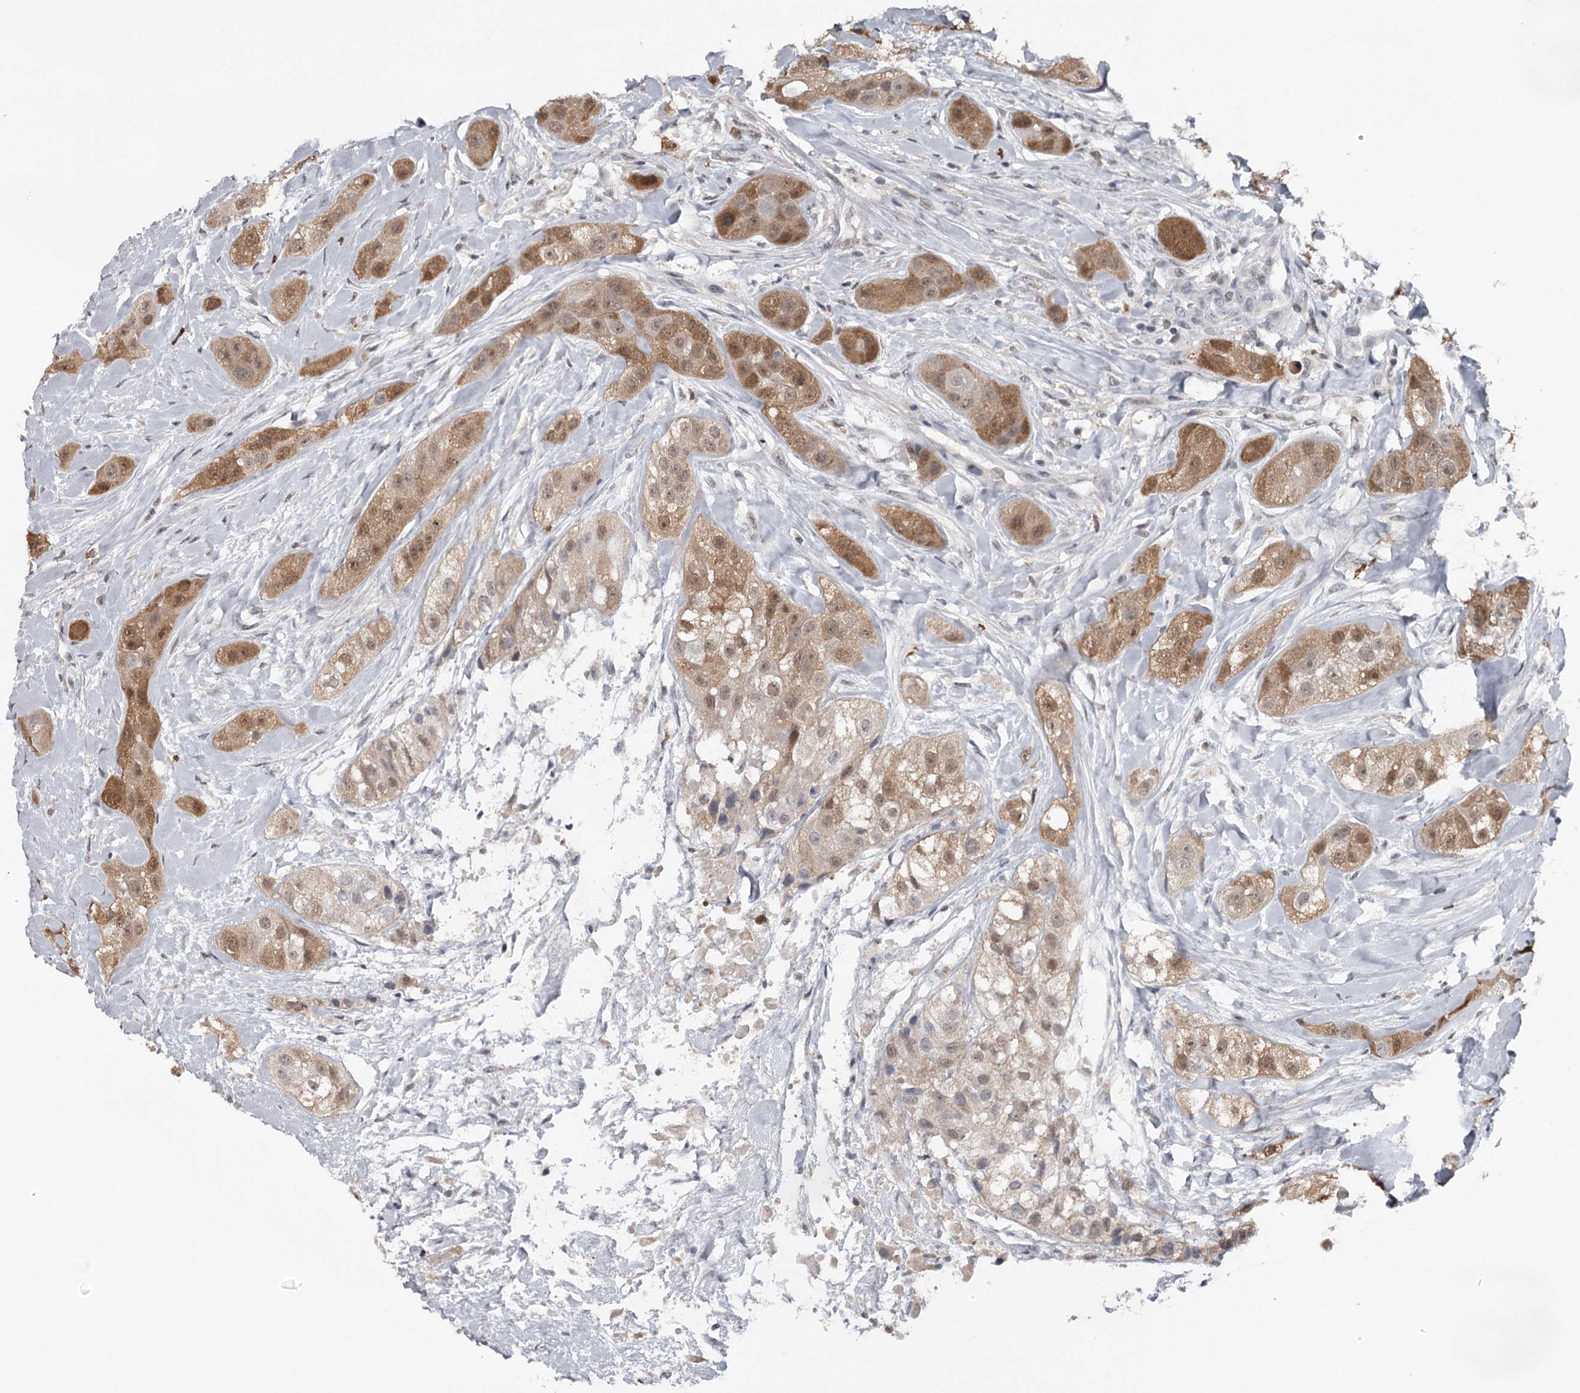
{"staining": {"intensity": "moderate", "quantity": ">75%", "location": "cytoplasmic/membranous,nuclear"}, "tissue": "head and neck cancer", "cell_type": "Tumor cells", "image_type": "cancer", "snomed": [{"axis": "morphology", "description": "Normal tissue, NOS"}, {"axis": "morphology", "description": "Squamous cell carcinoma, NOS"}, {"axis": "topography", "description": "Skeletal muscle"}, {"axis": "topography", "description": "Head-Neck"}], "caption": "The immunohistochemical stain labels moderate cytoplasmic/membranous and nuclear positivity in tumor cells of squamous cell carcinoma (head and neck) tissue.", "gene": "GTSF1", "patient": {"sex": "male", "age": 51}}